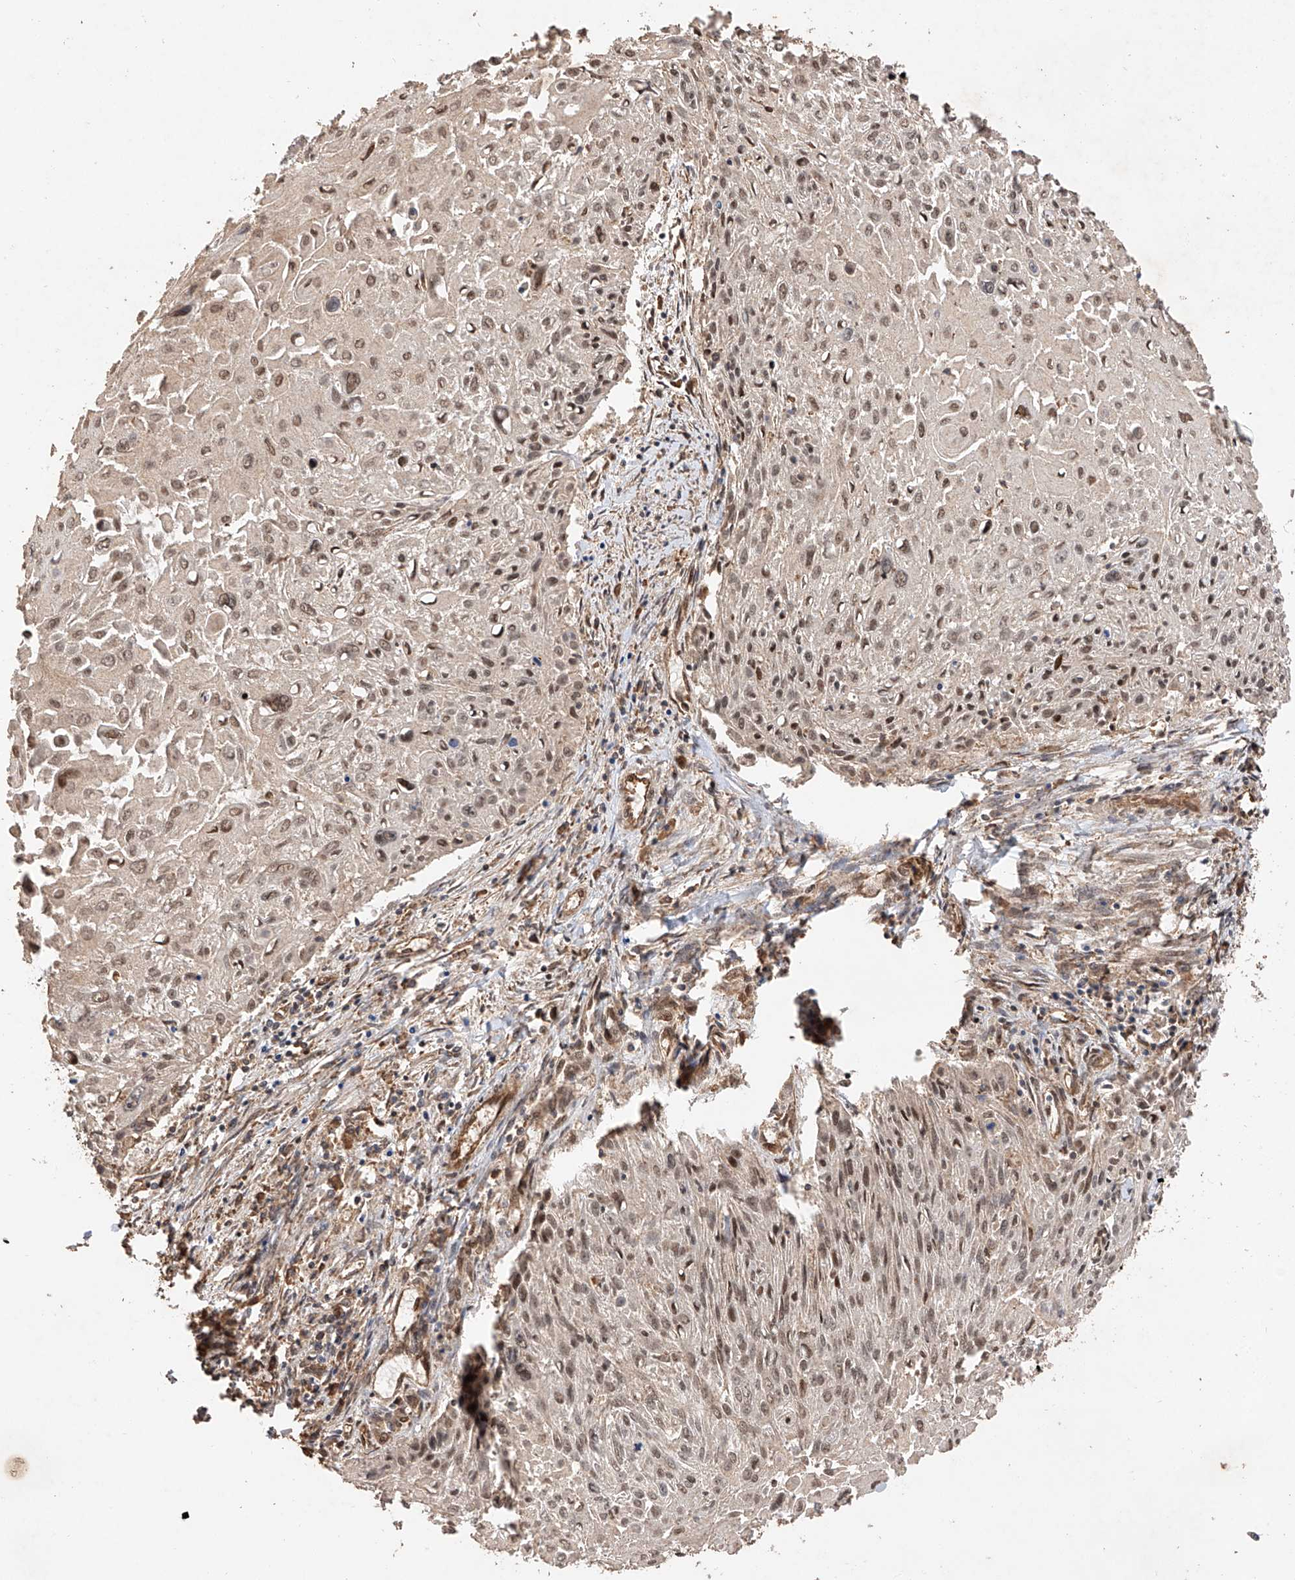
{"staining": {"intensity": "moderate", "quantity": ">75%", "location": "nuclear"}, "tissue": "cervical cancer", "cell_type": "Tumor cells", "image_type": "cancer", "snomed": [{"axis": "morphology", "description": "Squamous cell carcinoma, NOS"}, {"axis": "topography", "description": "Cervix"}], "caption": "This photomicrograph displays immunohistochemistry (IHC) staining of cervical squamous cell carcinoma, with medium moderate nuclear positivity in approximately >75% of tumor cells.", "gene": "RILPL2", "patient": {"sex": "female", "age": 51}}